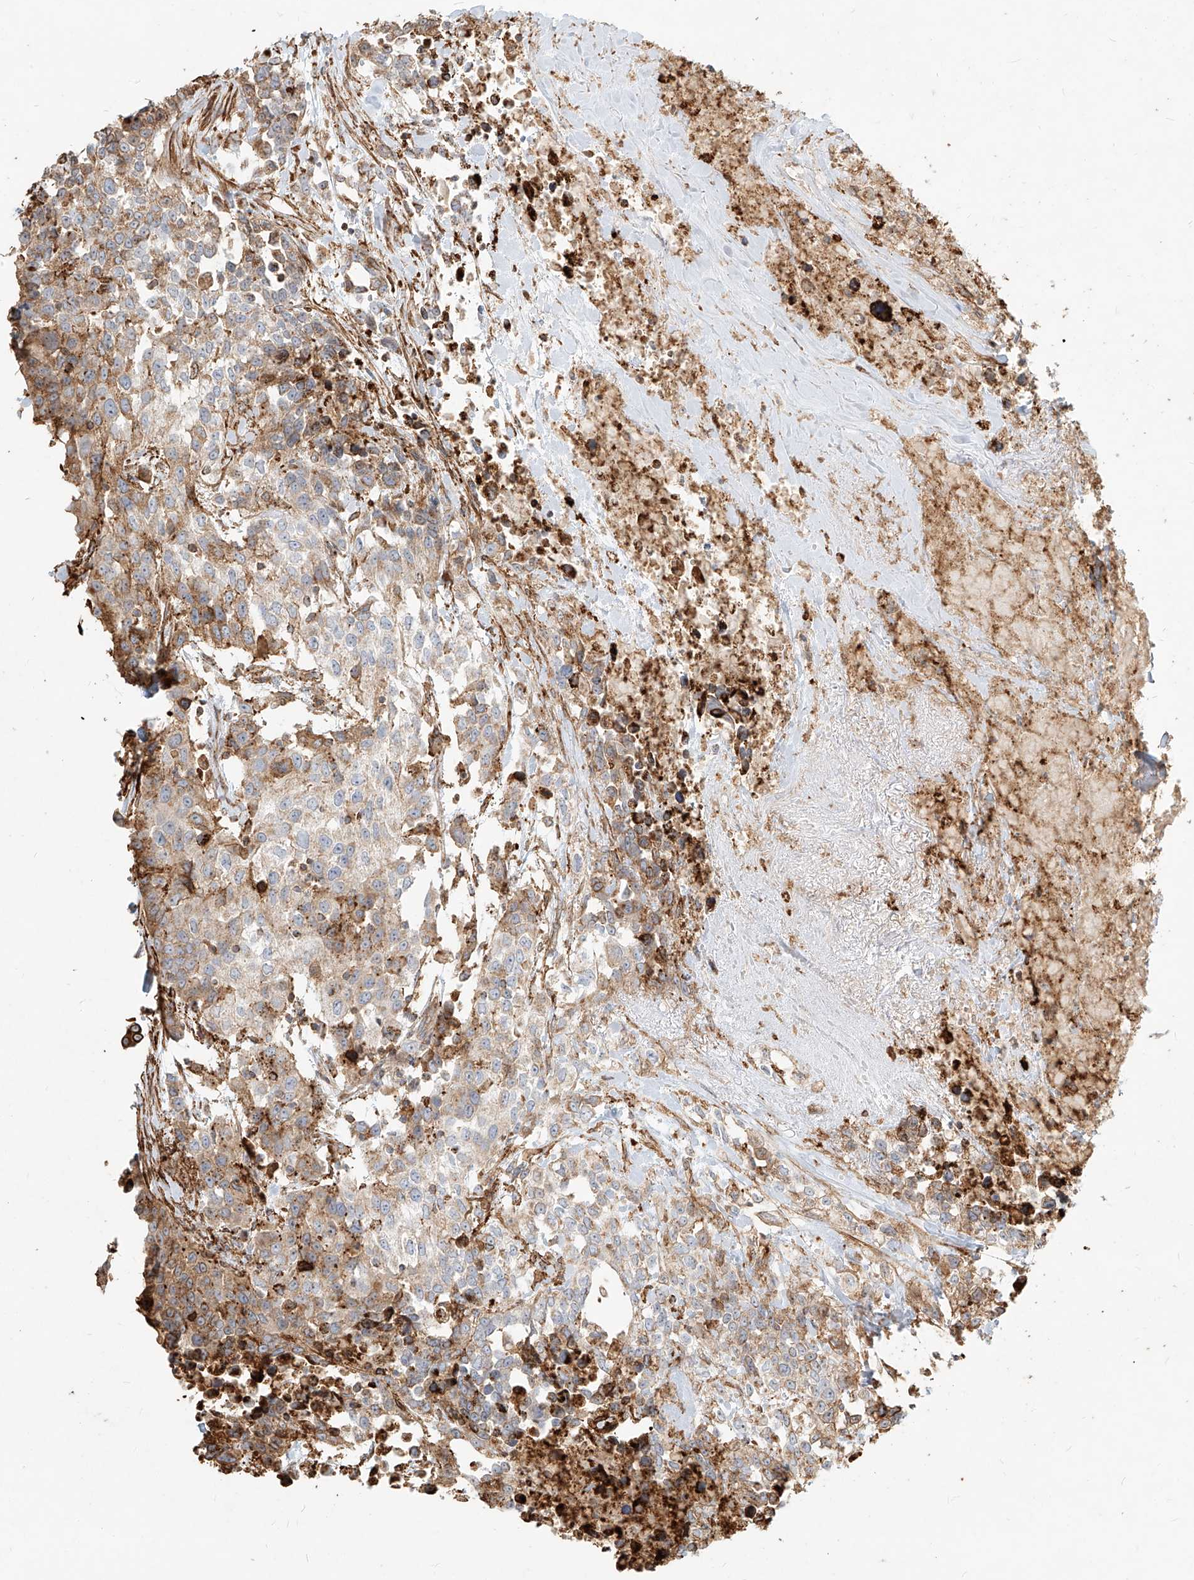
{"staining": {"intensity": "weak", "quantity": "25%-75%", "location": "cytoplasmic/membranous"}, "tissue": "urothelial cancer", "cell_type": "Tumor cells", "image_type": "cancer", "snomed": [{"axis": "morphology", "description": "Urothelial carcinoma, High grade"}, {"axis": "topography", "description": "Urinary bladder"}], "caption": "Urothelial carcinoma (high-grade) was stained to show a protein in brown. There is low levels of weak cytoplasmic/membranous expression in about 25%-75% of tumor cells.", "gene": "MTX2", "patient": {"sex": "female", "age": 80}}